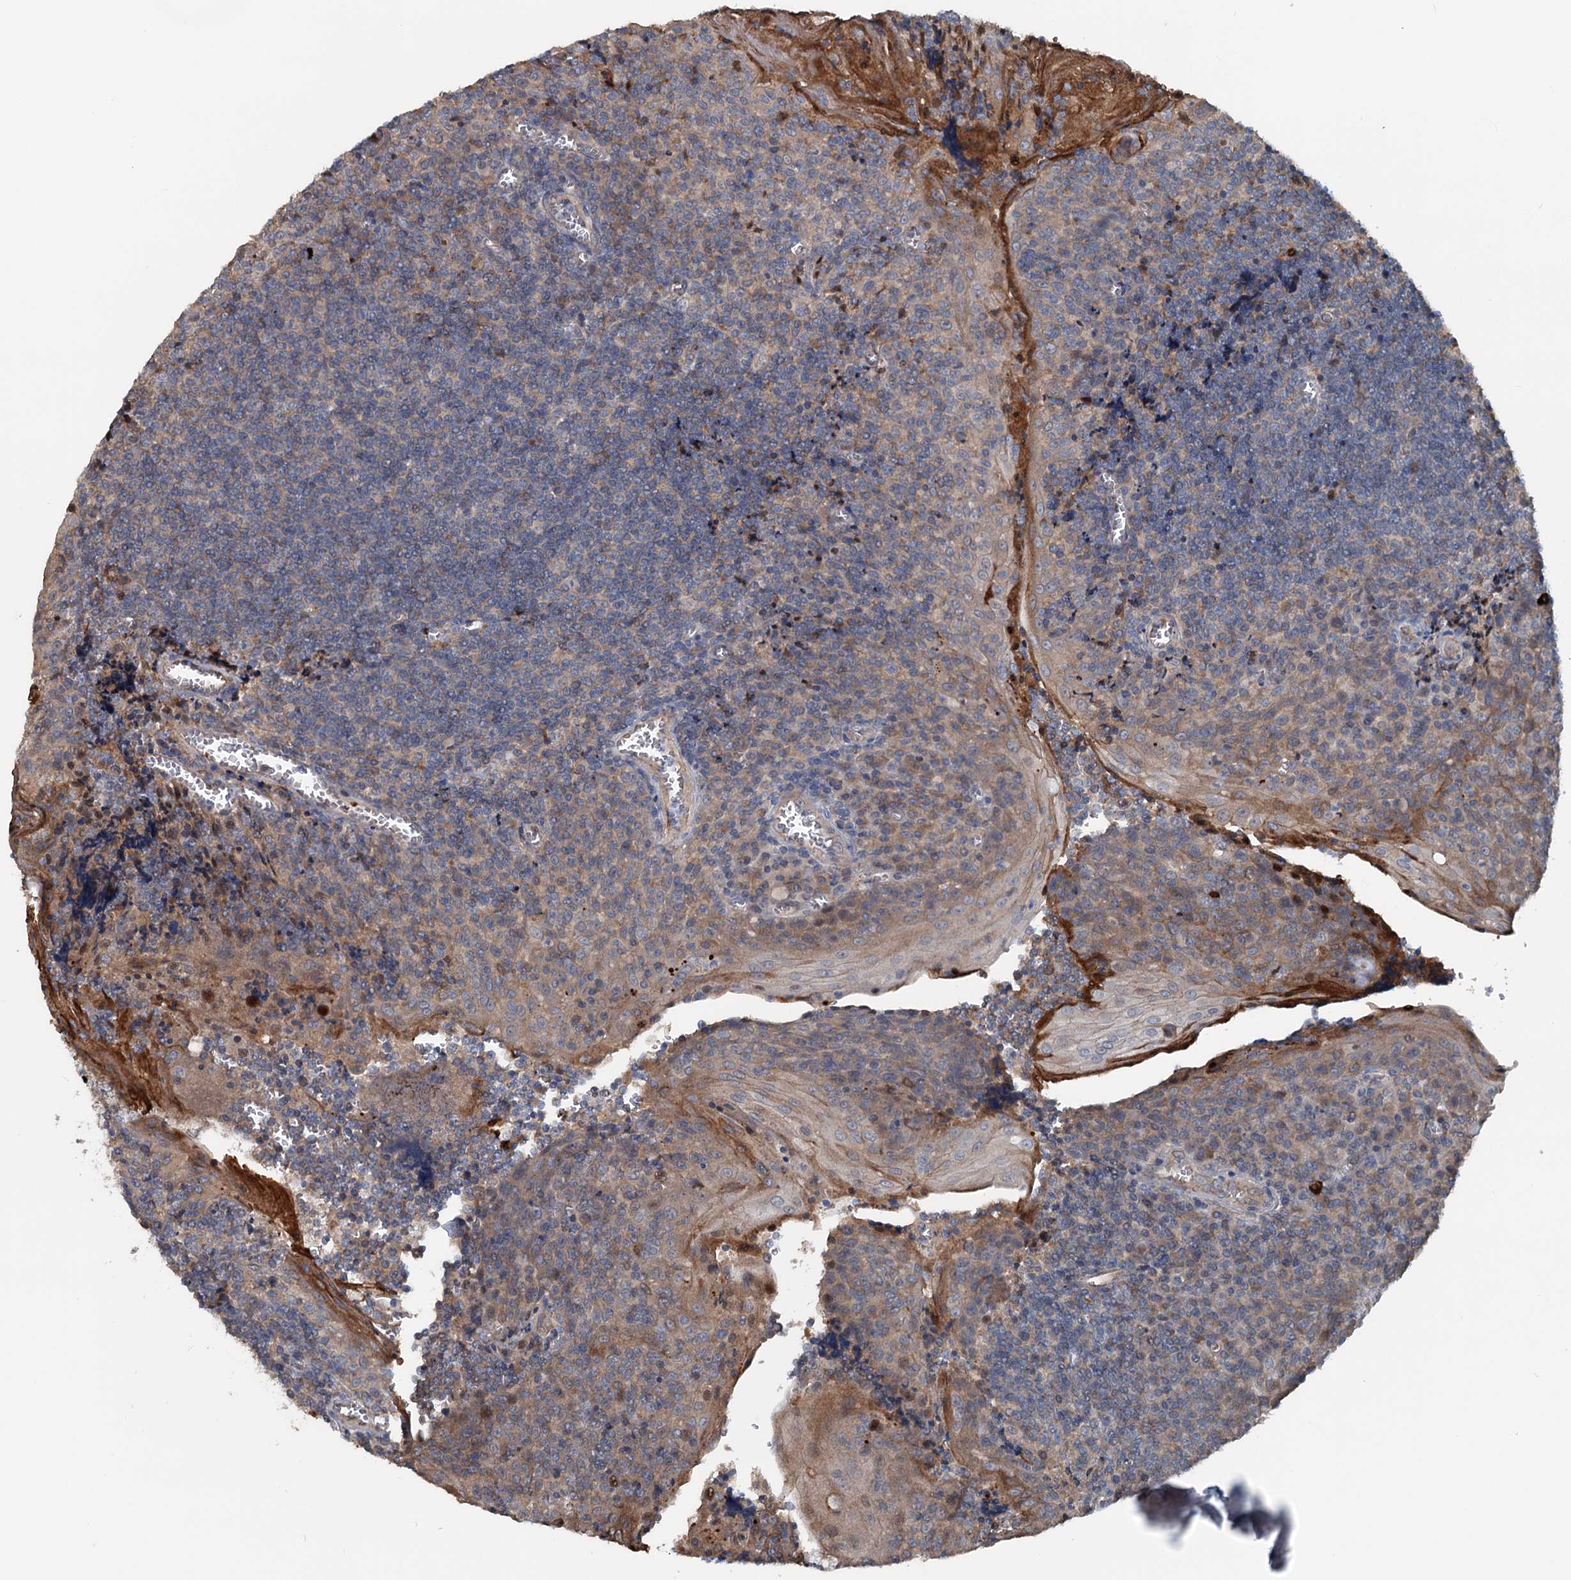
{"staining": {"intensity": "negative", "quantity": "none", "location": "none"}, "tissue": "tonsil", "cell_type": "Germinal center cells", "image_type": "normal", "snomed": [{"axis": "morphology", "description": "Normal tissue, NOS"}, {"axis": "topography", "description": "Tonsil"}], "caption": "High power microscopy image of an IHC micrograph of benign tonsil, revealing no significant staining in germinal center cells. Brightfield microscopy of immunohistochemistry (IHC) stained with DAB (brown) and hematoxylin (blue), captured at high magnification.", "gene": "TEDC1", "patient": {"sex": "male", "age": 27}}